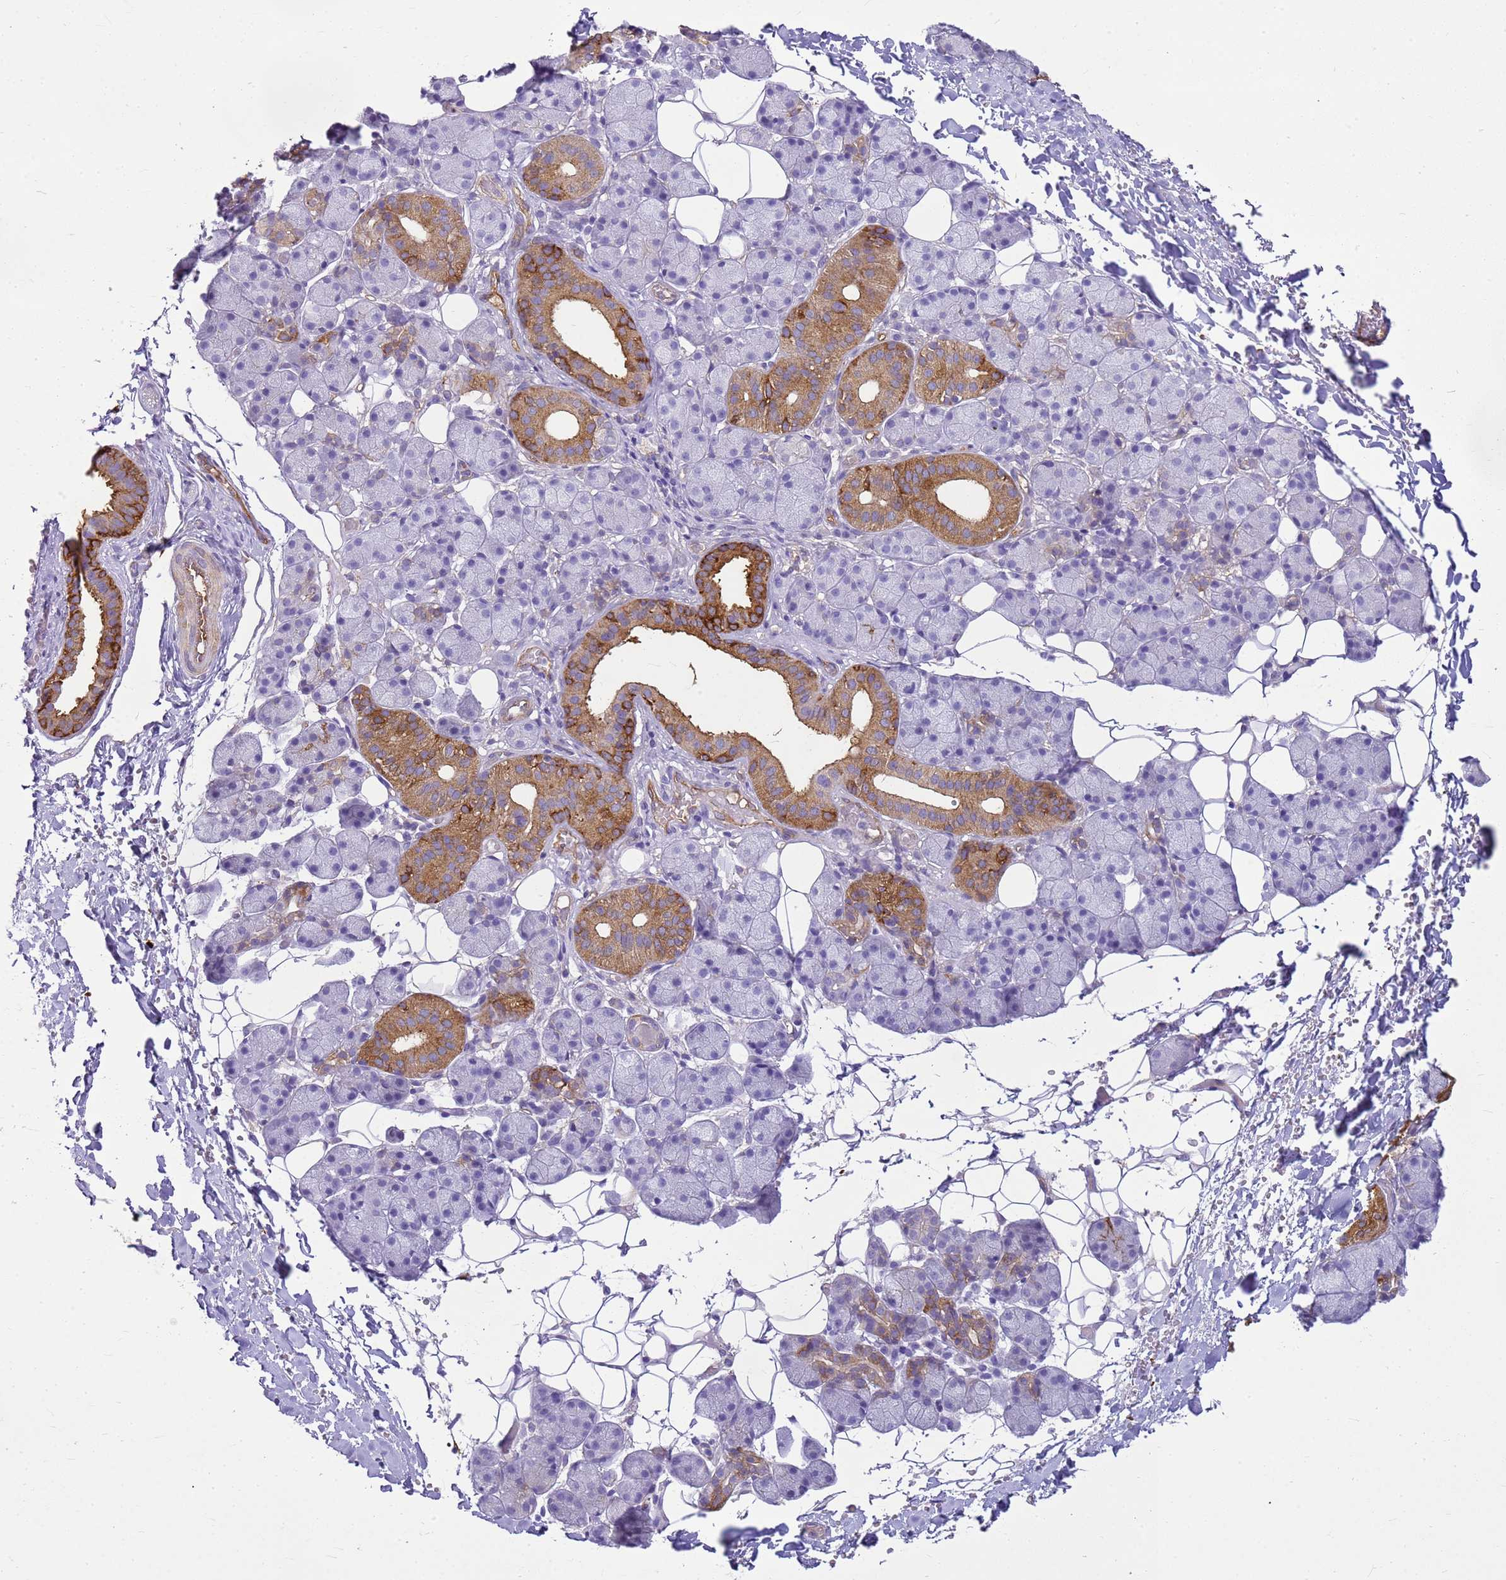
{"staining": {"intensity": "strong", "quantity": "<25%", "location": "cytoplasmic/membranous"}, "tissue": "salivary gland", "cell_type": "Glandular cells", "image_type": "normal", "snomed": [{"axis": "morphology", "description": "Normal tissue, NOS"}, {"axis": "topography", "description": "Salivary gland"}], "caption": "Immunohistochemical staining of normal human salivary gland demonstrates medium levels of strong cytoplasmic/membranous positivity in about <25% of glandular cells. (DAB = brown stain, brightfield microscopy at high magnification).", "gene": "HSPB1", "patient": {"sex": "female", "age": 33}}